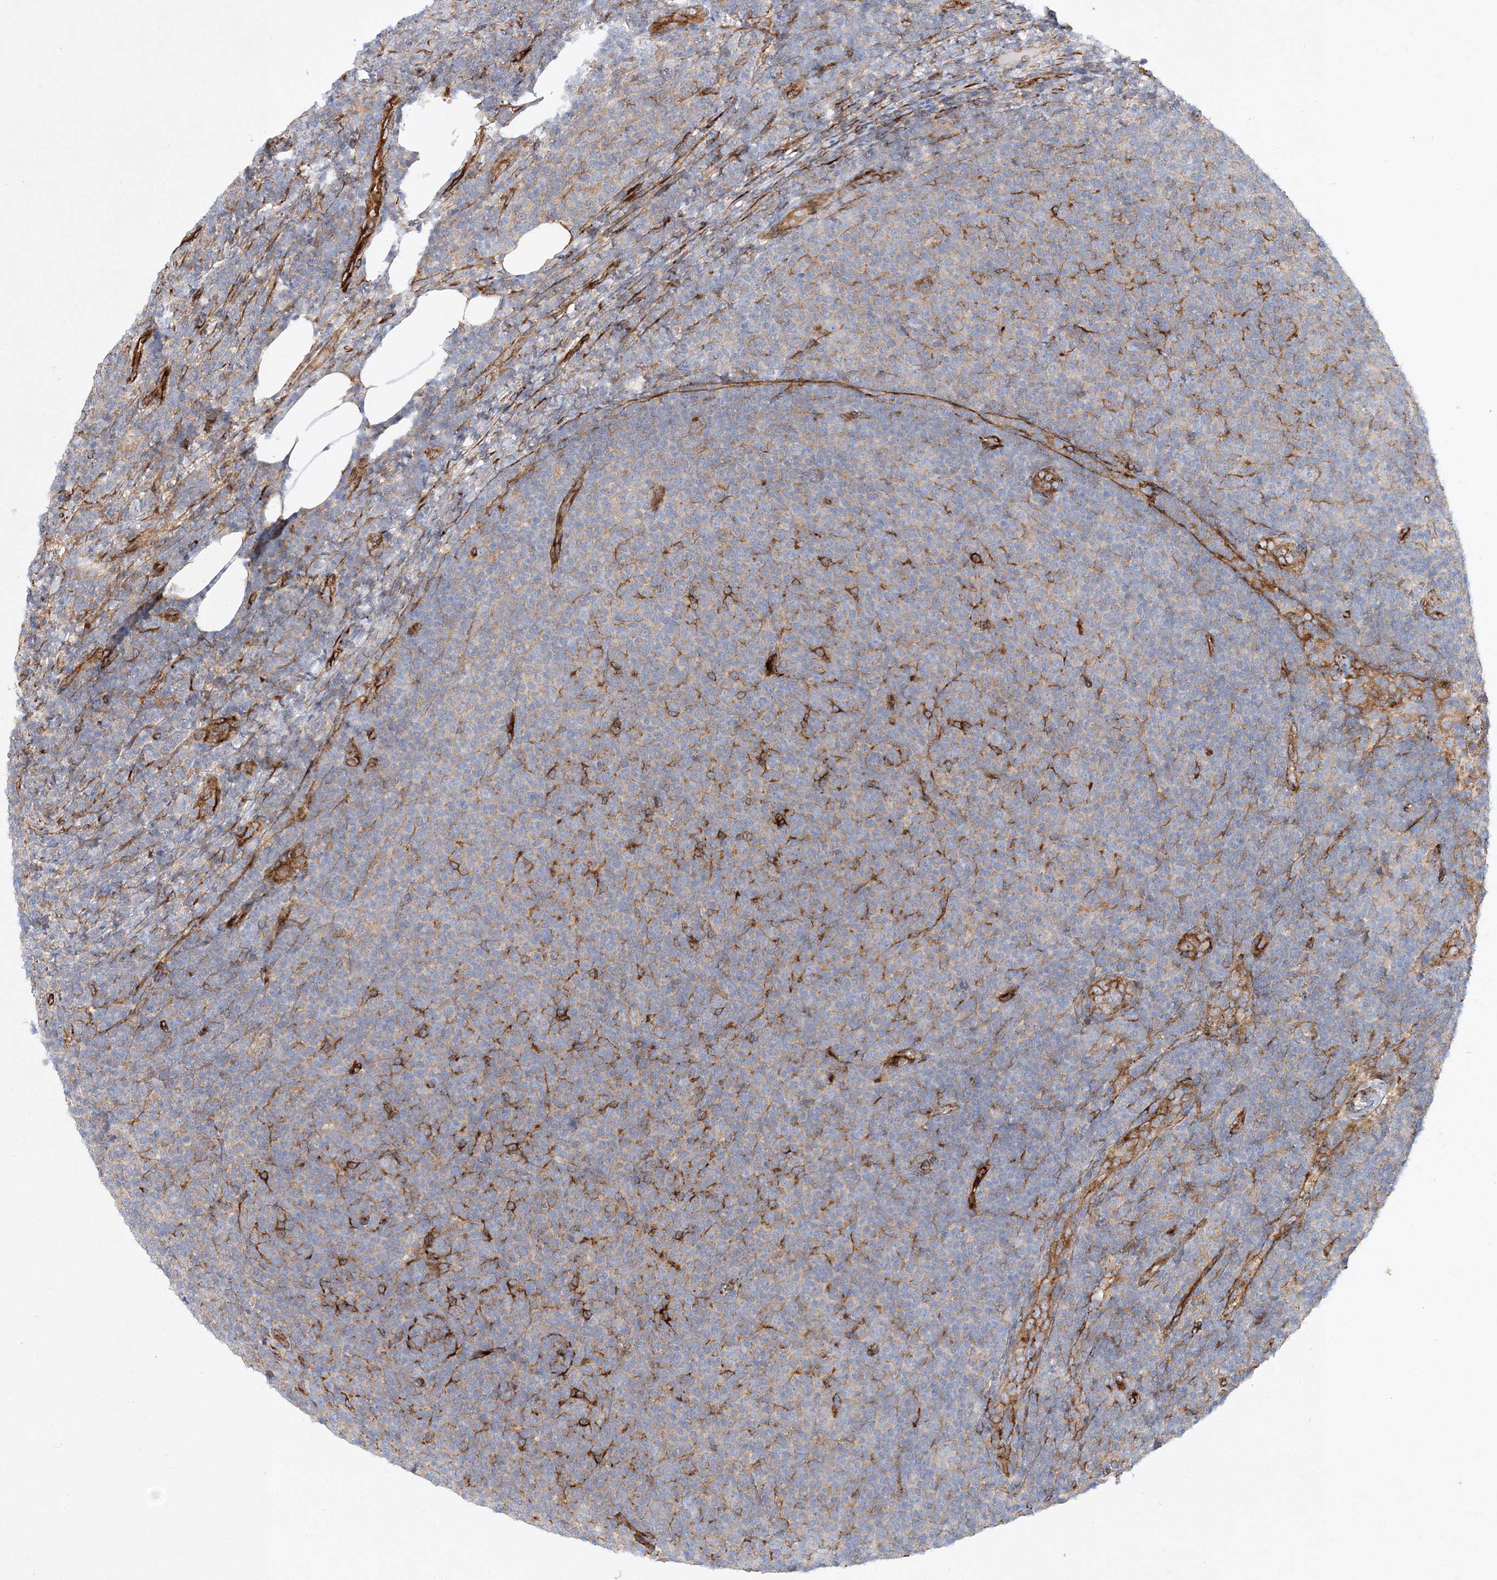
{"staining": {"intensity": "negative", "quantity": "none", "location": "none"}, "tissue": "lymphoma", "cell_type": "Tumor cells", "image_type": "cancer", "snomed": [{"axis": "morphology", "description": "Malignant lymphoma, non-Hodgkin's type, Low grade"}, {"axis": "topography", "description": "Lymph node"}], "caption": "Immunohistochemical staining of lymphoma displays no significant expression in tumor cells.", "gene": "ZFYVE16", "patient": {"sex": "male", "age": 66}}